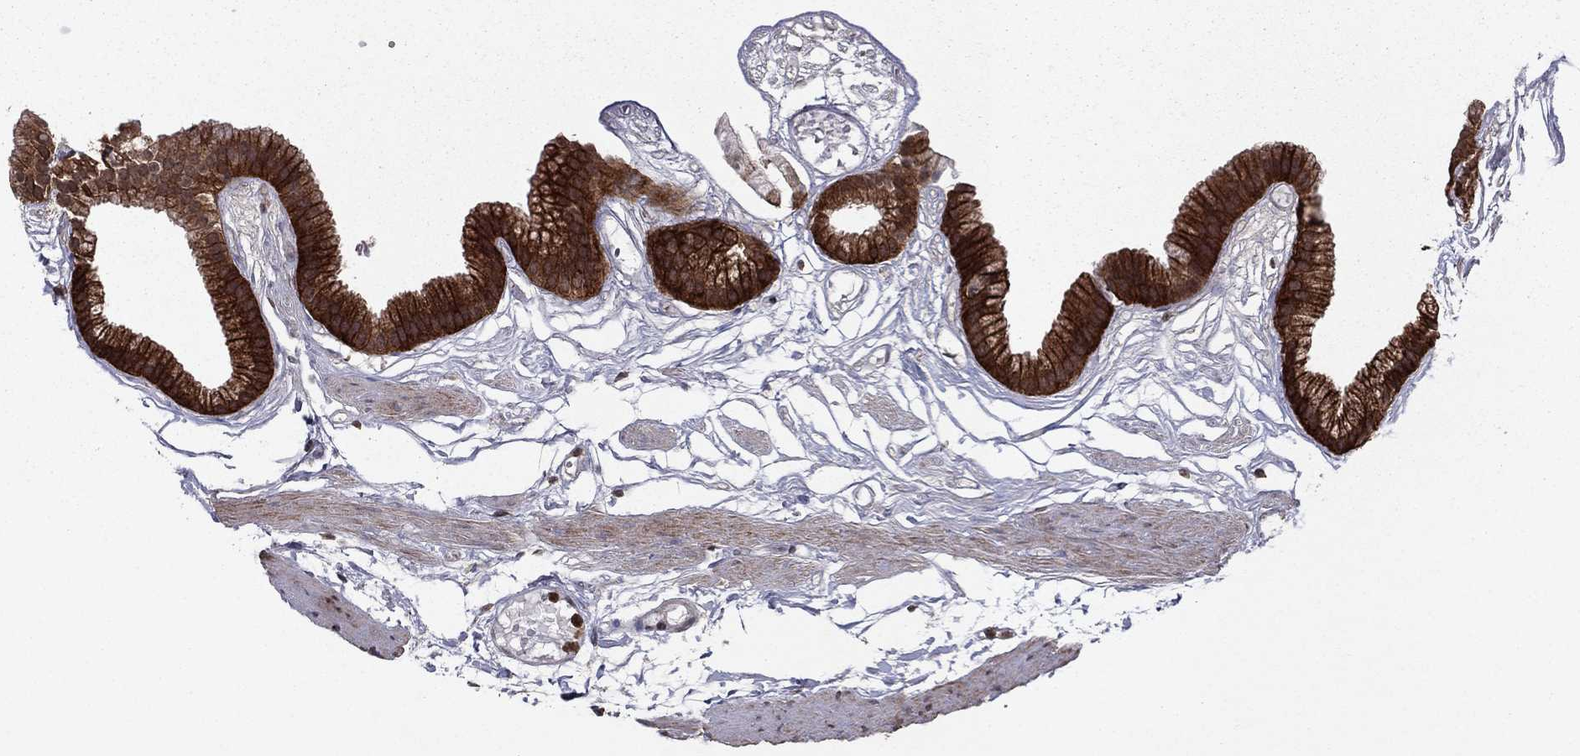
{"staining": {"intensity": "strong", "quantity": ">75%", "location": "cytoplasmic/membranous"}, "tissue": "gallbladder", "cell_type": "Glandular cells", "image_type": "normal", "snomed": [{"axis": "morphology", "description": "Normal tissue, NOS"}, {"axis": "topography", "description": "Gallbladder"}], "caption": "Immunohistochemistry (IHC) image of benign gallbladder stained for a protein (brown), which reveals high levels of strong cytoplasmic/membranous expression in about >75% of glandular cells.", "gene": "SSX2IP", "patient": {"sex": "female", "age": 45}}